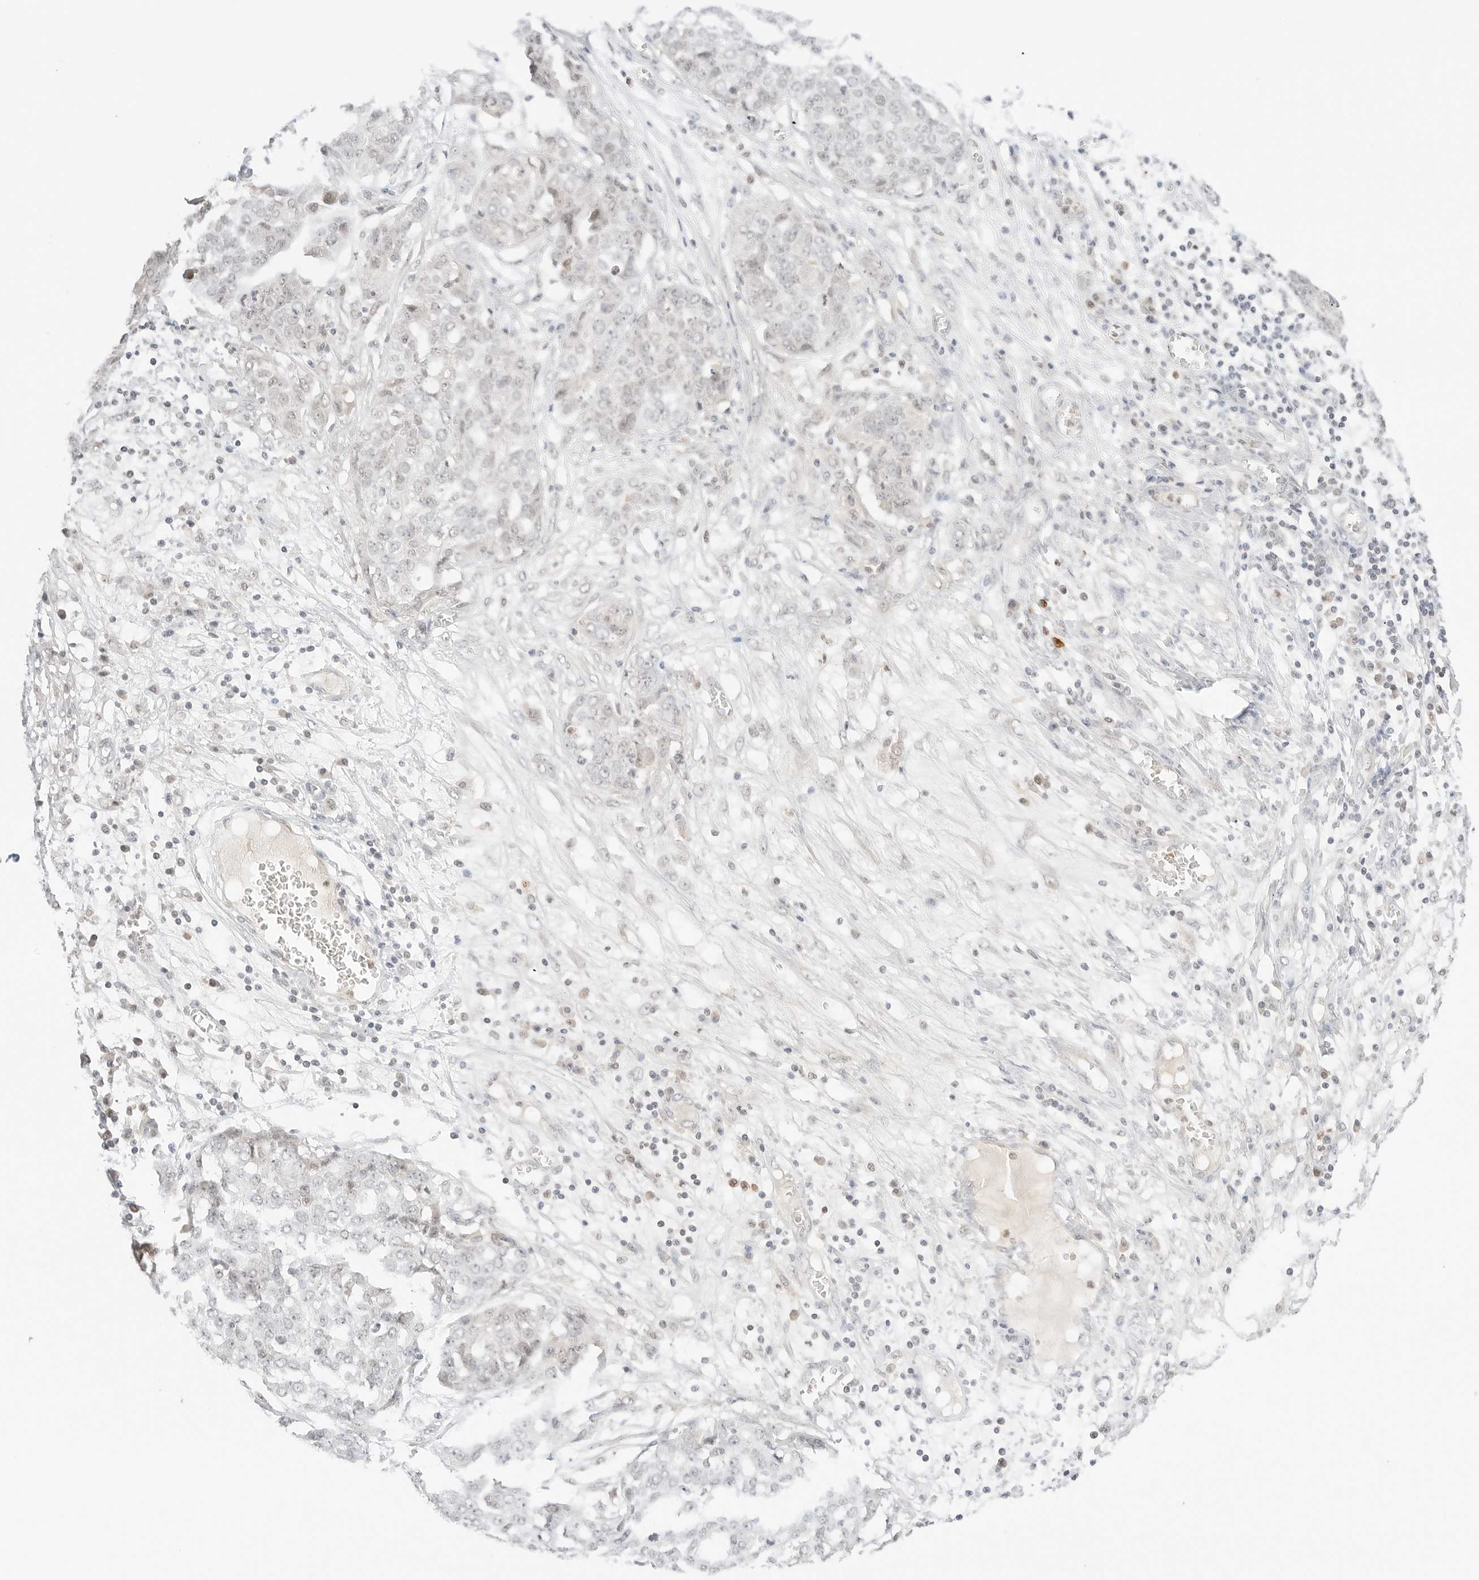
{"staining": {"intensity": "negative", "quantity": "none", "location": "none"}, "tissue": "ovarian cancer", "cell_type": "Tumor cells", "image_type": "cancer", "snomed": [{"axis": "morphology", "description": "Cystadenocarcinoma, serous, NOS"}, {"axis": "topography", "description": "Soft tissue"}, {"axis": "topography", "description": "Ovary"}], "caption": "Immunohistochemistry micrograph of neoplastic tissue: human ovarian cancer (serous cystadenocarcinoma) stained with DAB (3,3'-diaminobenzidine) demonstrates no significant protein expression in tumor cells.", "gene": "RPS6KL1", "patient": {"sex": "female", "age": 57}}